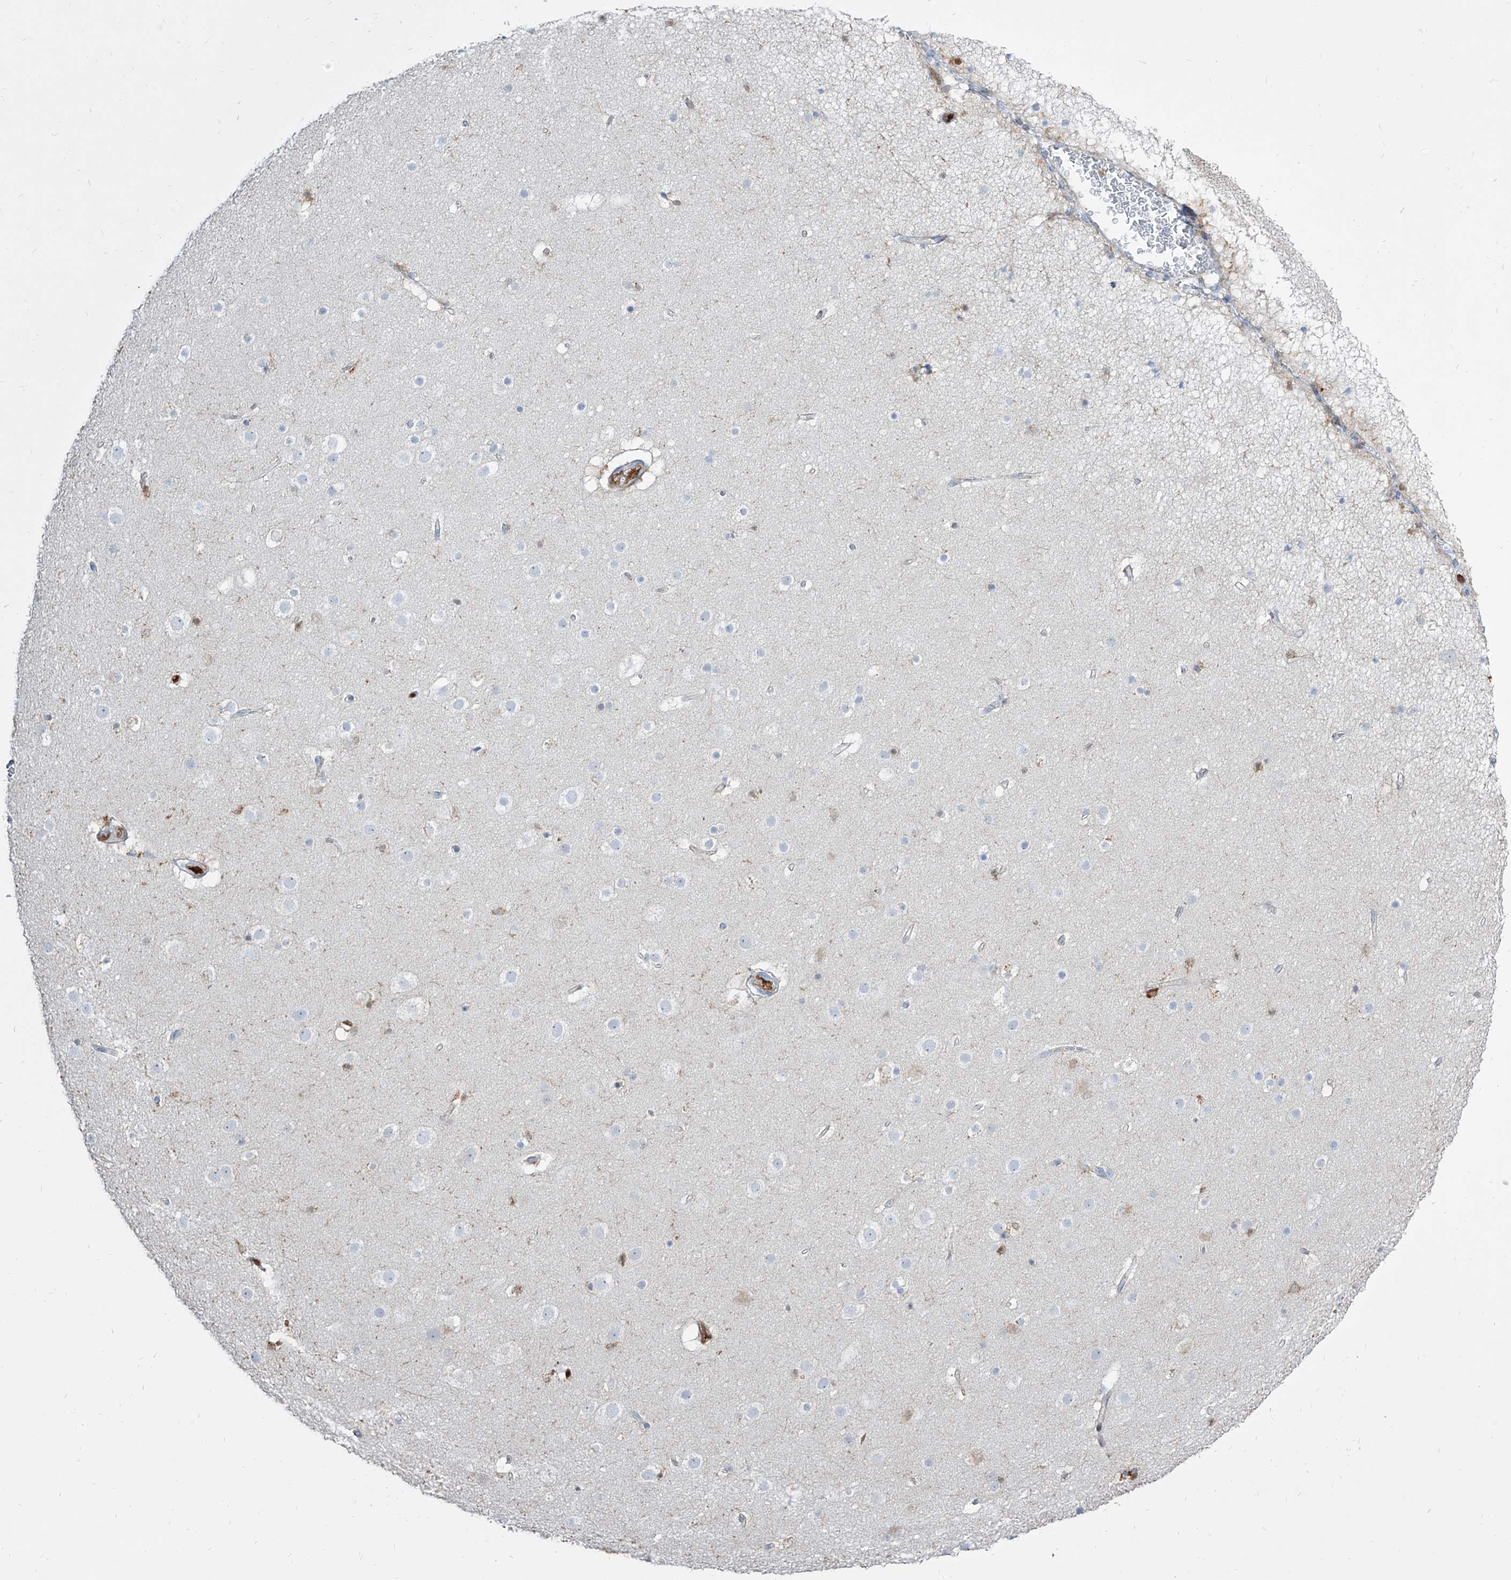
{"staining": {"intensity": "moderate", "quantity": ">75%", "location": "cytoplasmic/membranous"}, "tissue": "cerebral cortex", "cell_type": "Endothelial cells", "image_type": "normal", "snomed": [{"axis": "morphology", "description": "Normal tissue, NOS"}, {"axis": "topography", "description": "Cerebral cortex"}], "caption": "Immunohistochemical staining of normal cerebral cortex exhibits moderate cytoplasmic/membranous protein expression in about >75% of endothelial cells. Ihc stains the protein of interest in brown and the nuclei are stained blue.", "gene": "KYNU", "patient": {"sex": "male", "age": 57}}